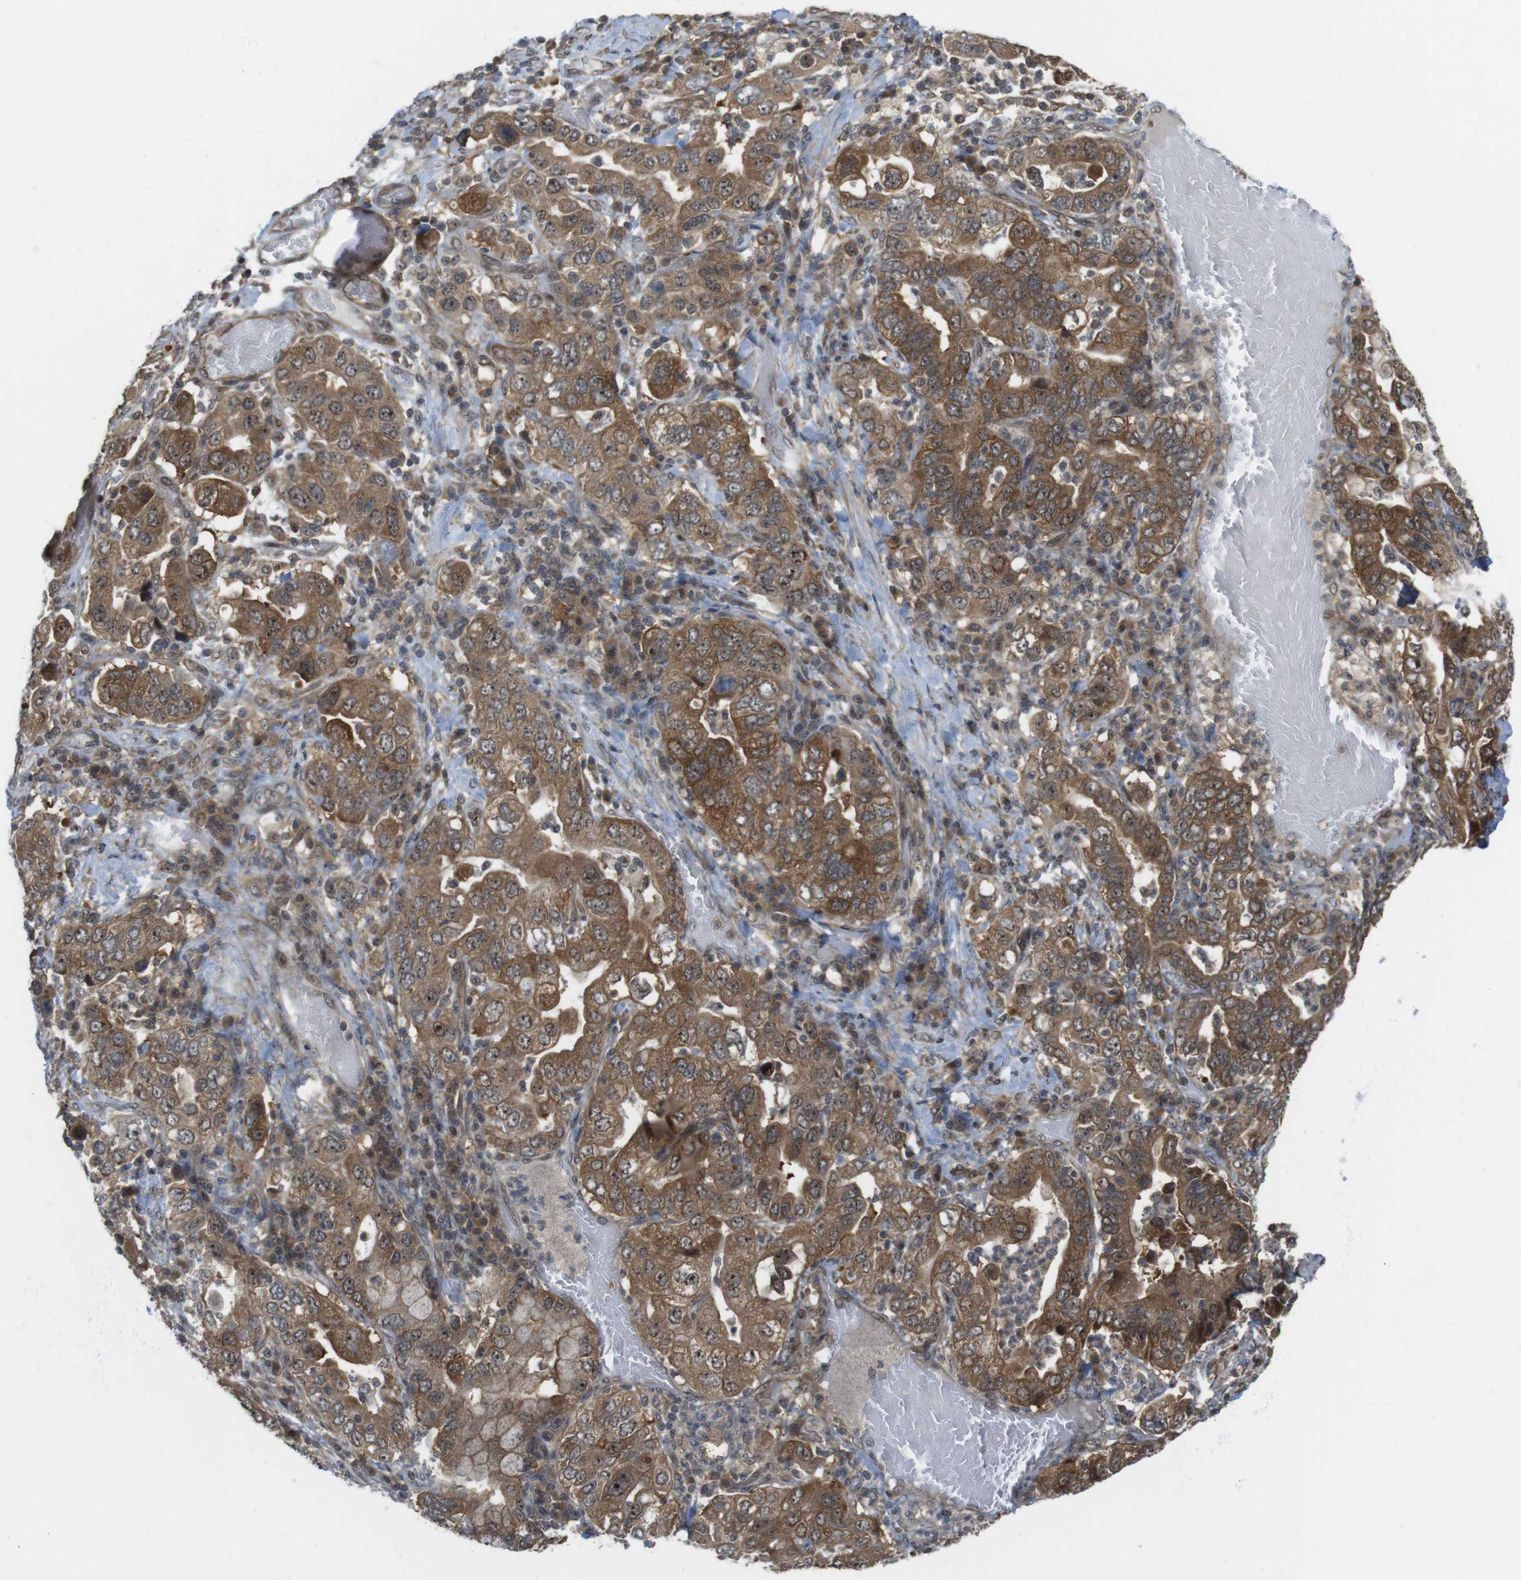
{"staining": {"intensity": "moderate", "quantity": ">75%", "location": "cytoplasmic/membranous,nuclear"}, "tissue": "stomach cancer", "cell_type": "Tumor cells", "image_type": "cancer", "snomed": [{"axis": "morphology", "description": "Adenocarcinoma, NOS"}, {"axis": "topography", "description": "Stomach, upper"}], "caption": "Stomach adenocarcinoma tissue displays moderate cytoplasmic/membranous and nuclear positivity in about >75% of tumor cells, visualized by immunohistochemistry.", "gene": "CC2D1A", "patient": {"sex": "male", "age": 62}}